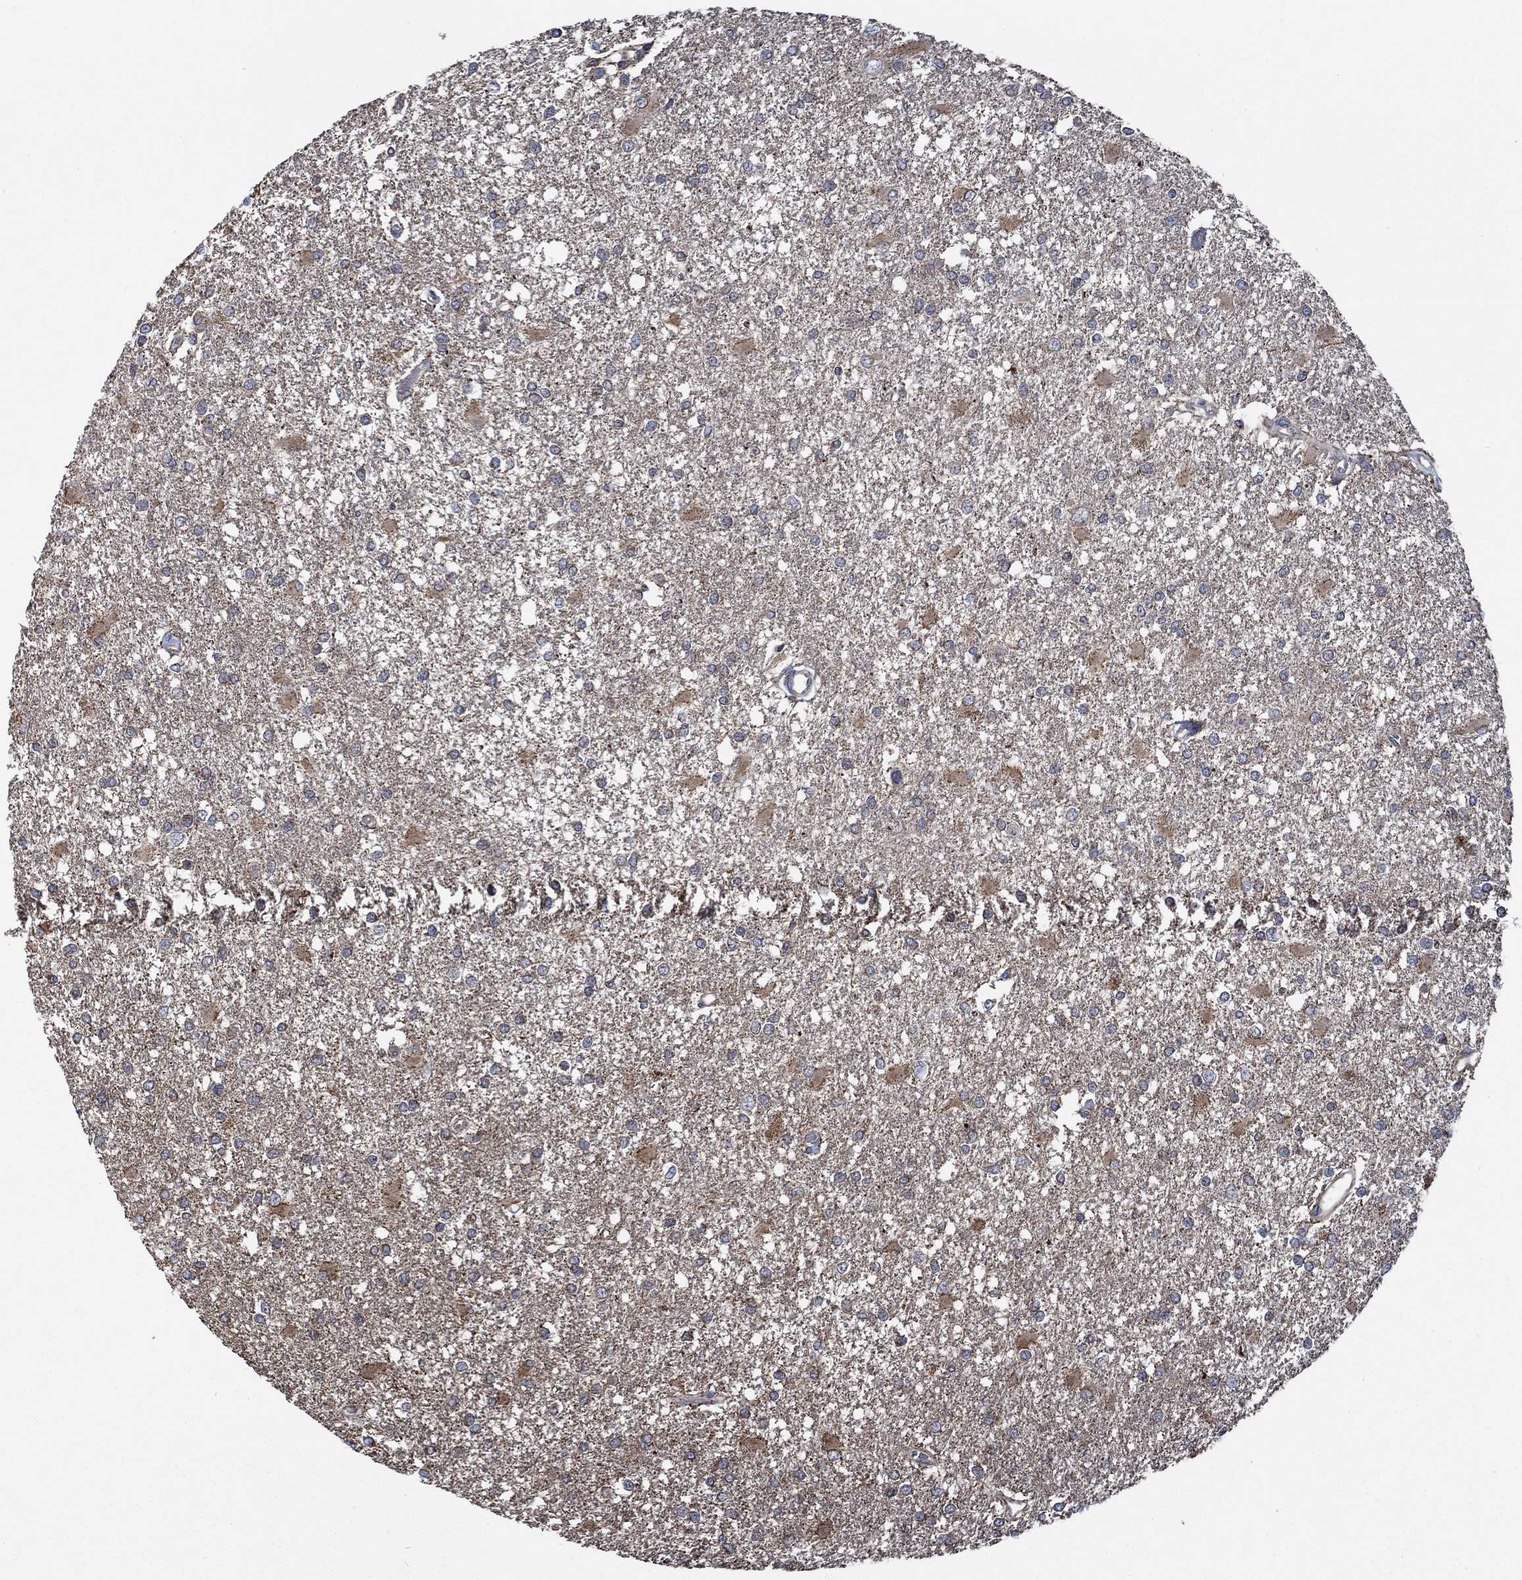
{"staining": {"intensity": "negative", "quantity": "none", "location": "none"}, "tissue": "glioma", "cell_type": "Tumor cells", "image_type": "cancer", "snomed": [{"axis": "morphology", "description": "Glioma, malignant, High grade"}, {"axis": "topography", "description": "Cerebral cortex"}], "caption": "This histopathology image is of glioma stained with immunohistochemistry (IHC) to label a protein in brown with the nuclei are counter-stained blue. There is no positivity in tumor cells.", "gene": "STXBP6", "patient": {"sex": "male", "age": 79}}